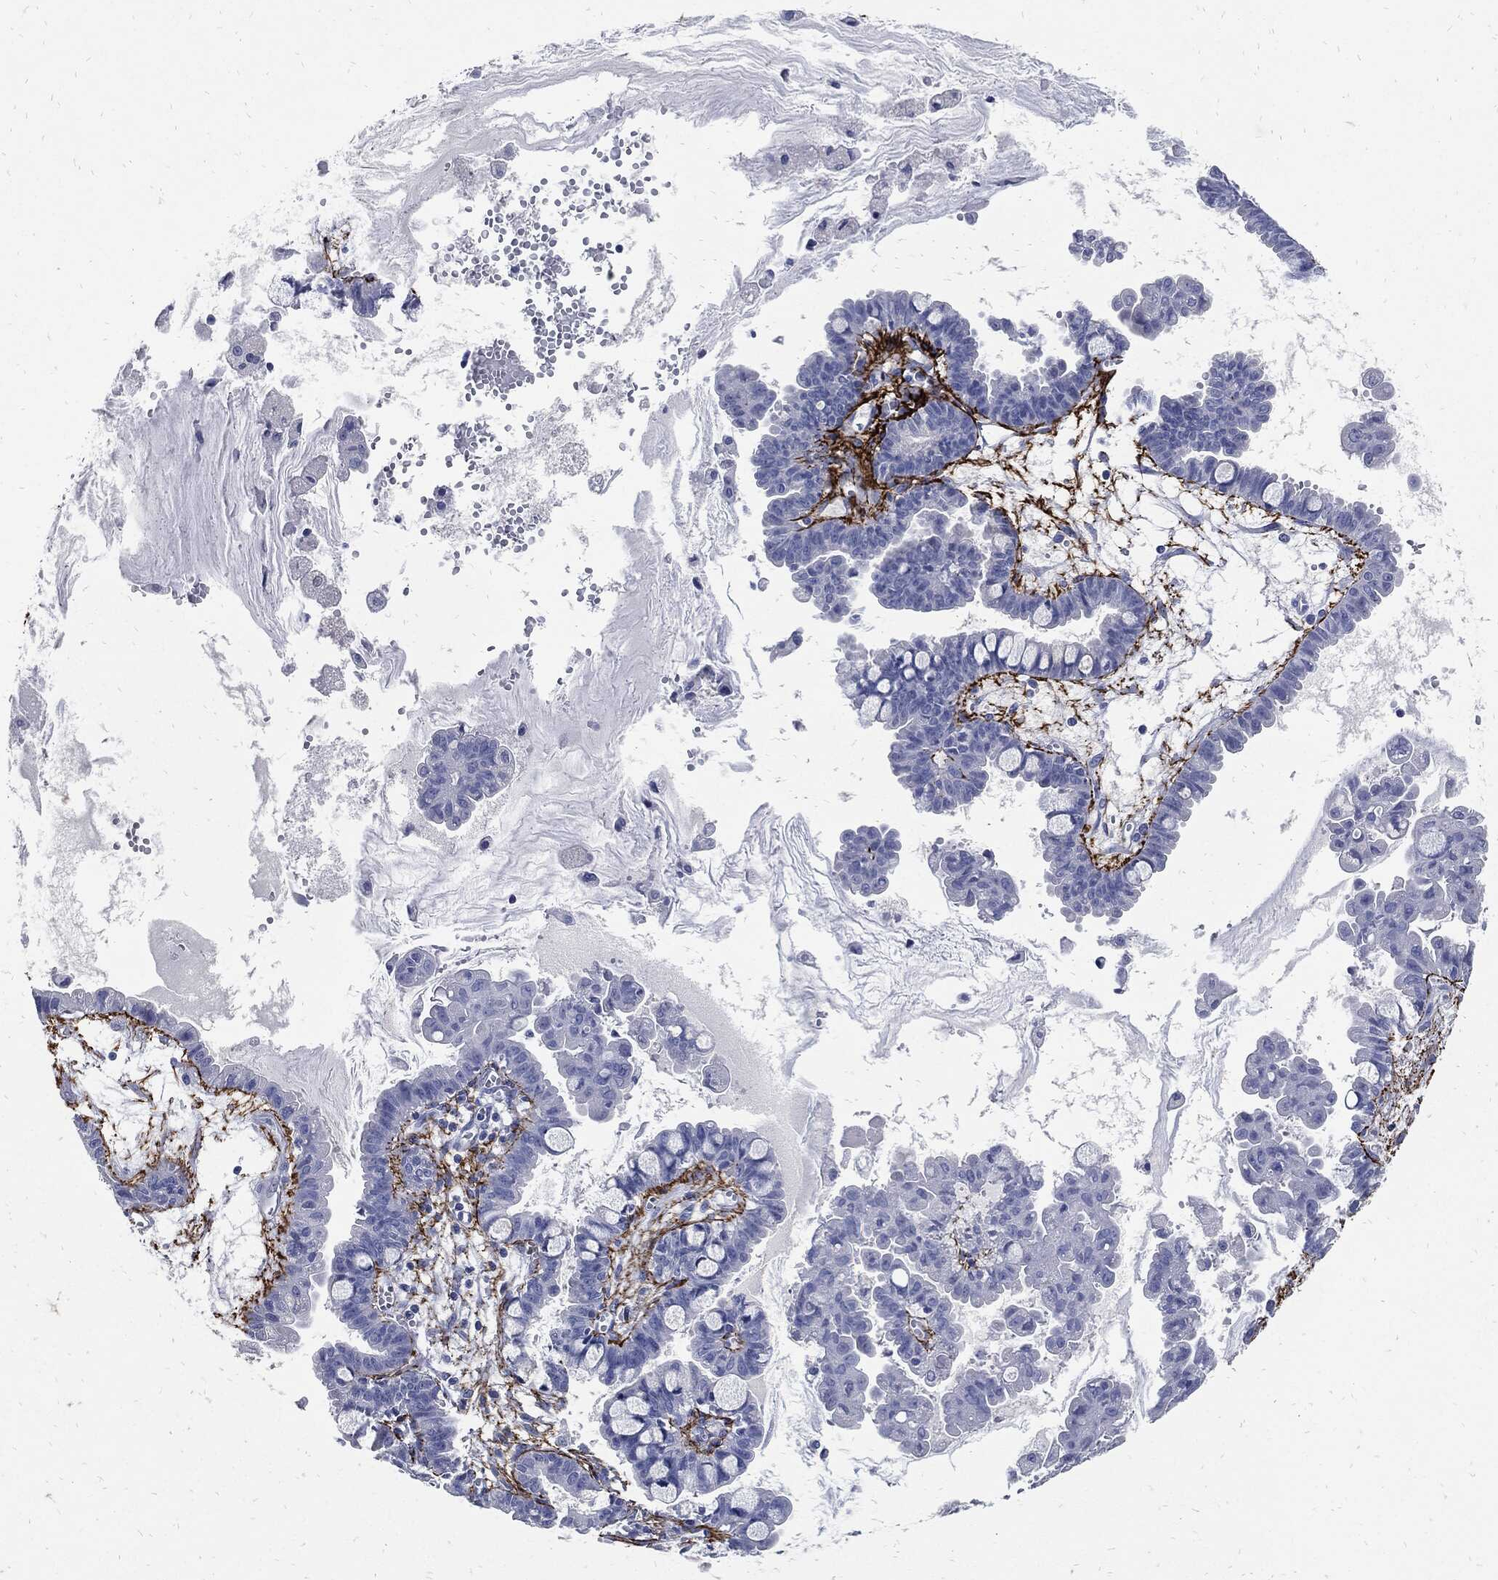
{"staining": {"intensity": "negative", "quantity": "none", "location": "none"}, "tissue": "ovarian cancer", "cell_type": "Tumor cells", "image_type": "cancer", "snomed": [{"axis": "morphology", "description": "Cystadenocarcinoma, mucinous, NOS"}, {"axis": "topography", "description": "Ovary"}], "caption": "DAB immunohistochemical staining of human ovarian cancer shows no significant positivity in tumor cells.", "gene": "FBN1", "patient": {"sex": "female", "age": 63}}